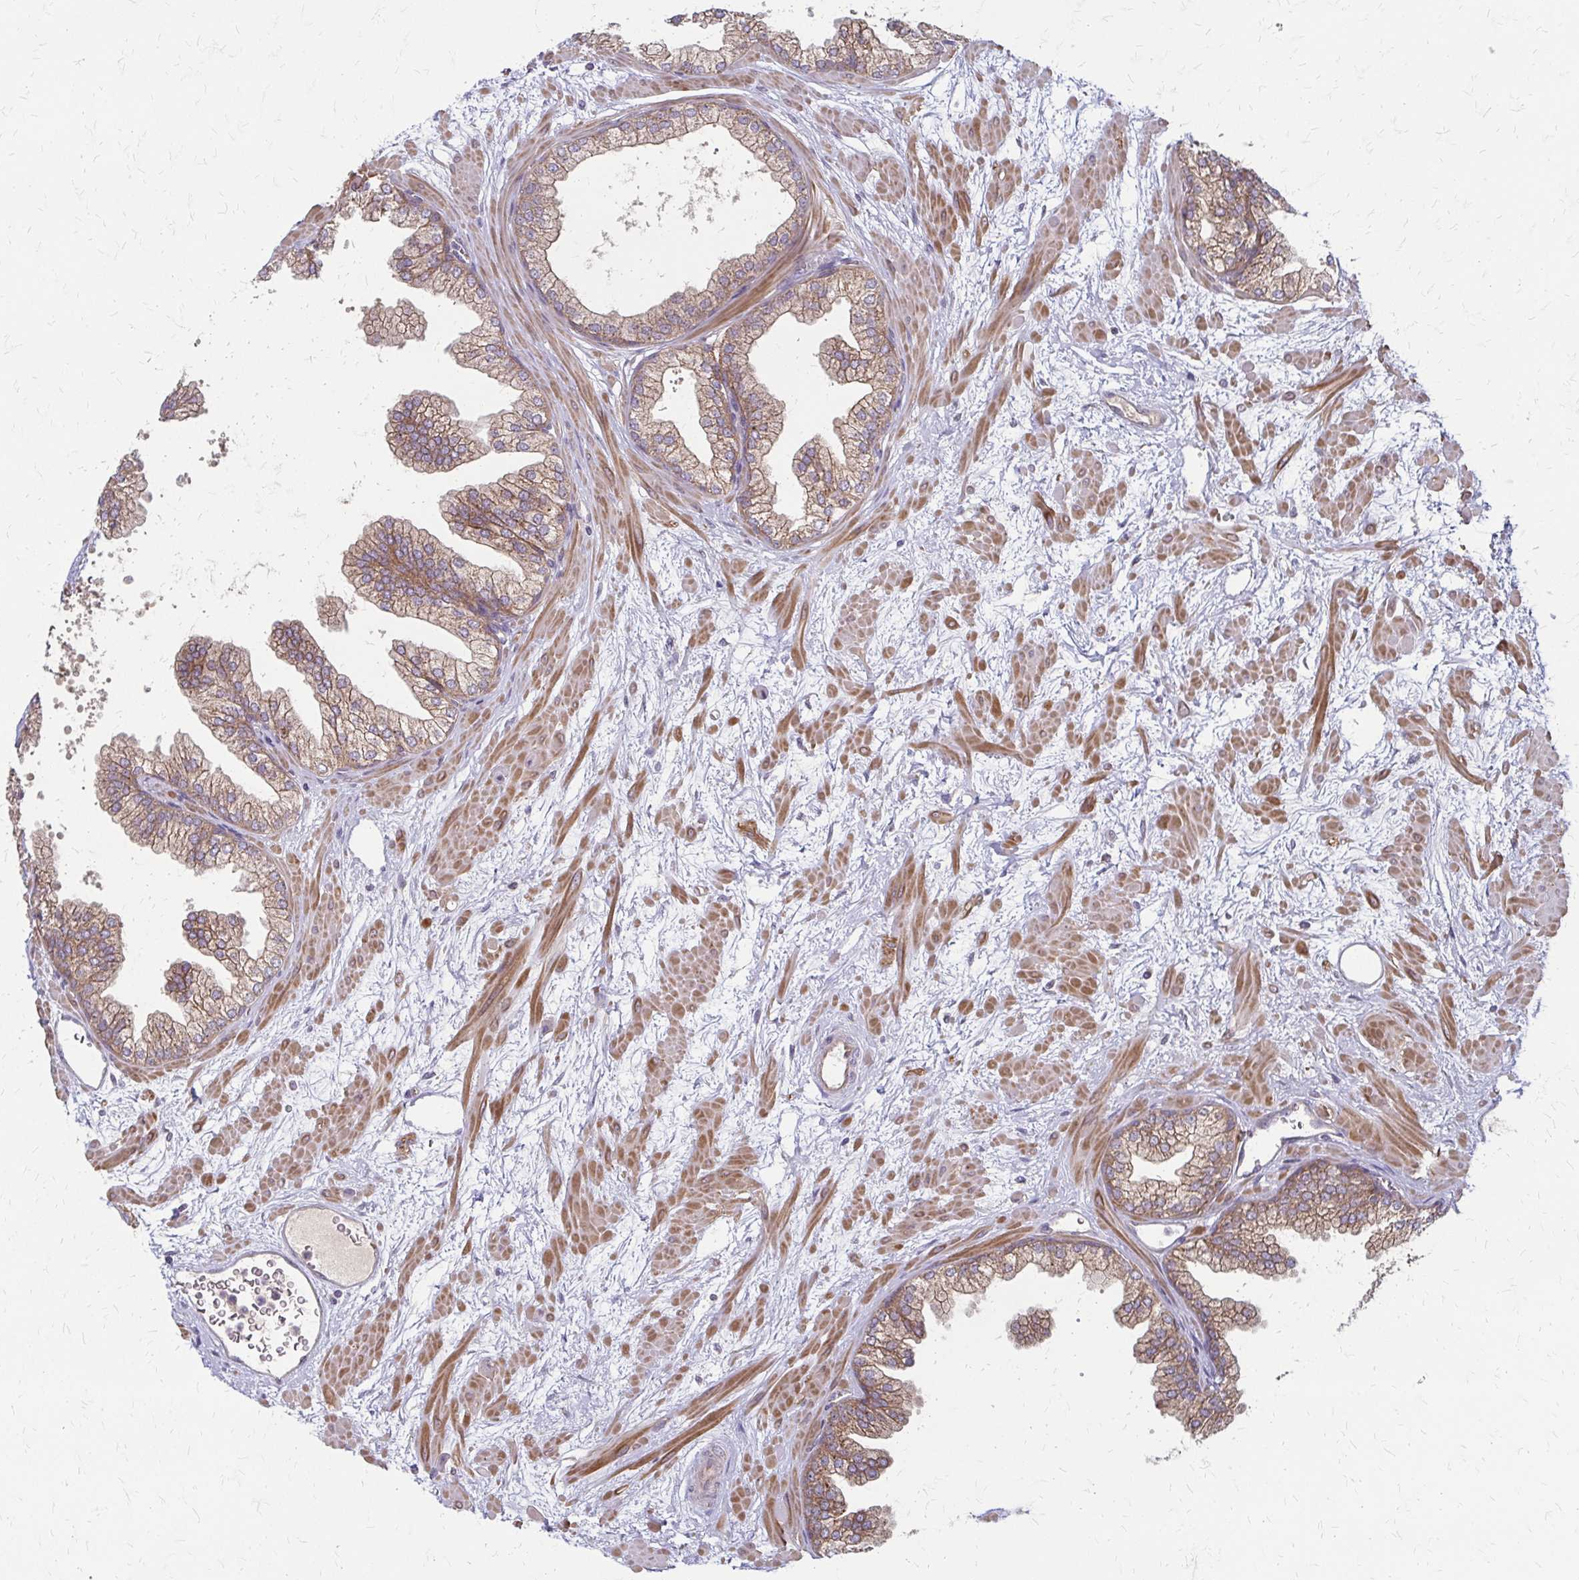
{"staining": {"intensity": "weak", "quantity": ">75%", "location": "cytoplasmic/membranous"}, "tissue": "prostate", "cell_type": "Glandular cells", "image_type": "normal", "snomed": [{"axis": "morphology", "description": "Normal tissue, NOS"}, {"axis": "topography", "description": "Prostate"}], "caption": "This micrograph shows immunohistochemistry (IHC) staining of benign human prostate, with low weak cytoplasmic/membranous expression in approximately >75% of glandular cells.", "gene": "ZNF383", "patient": {"sex": "male", "age": 37}}